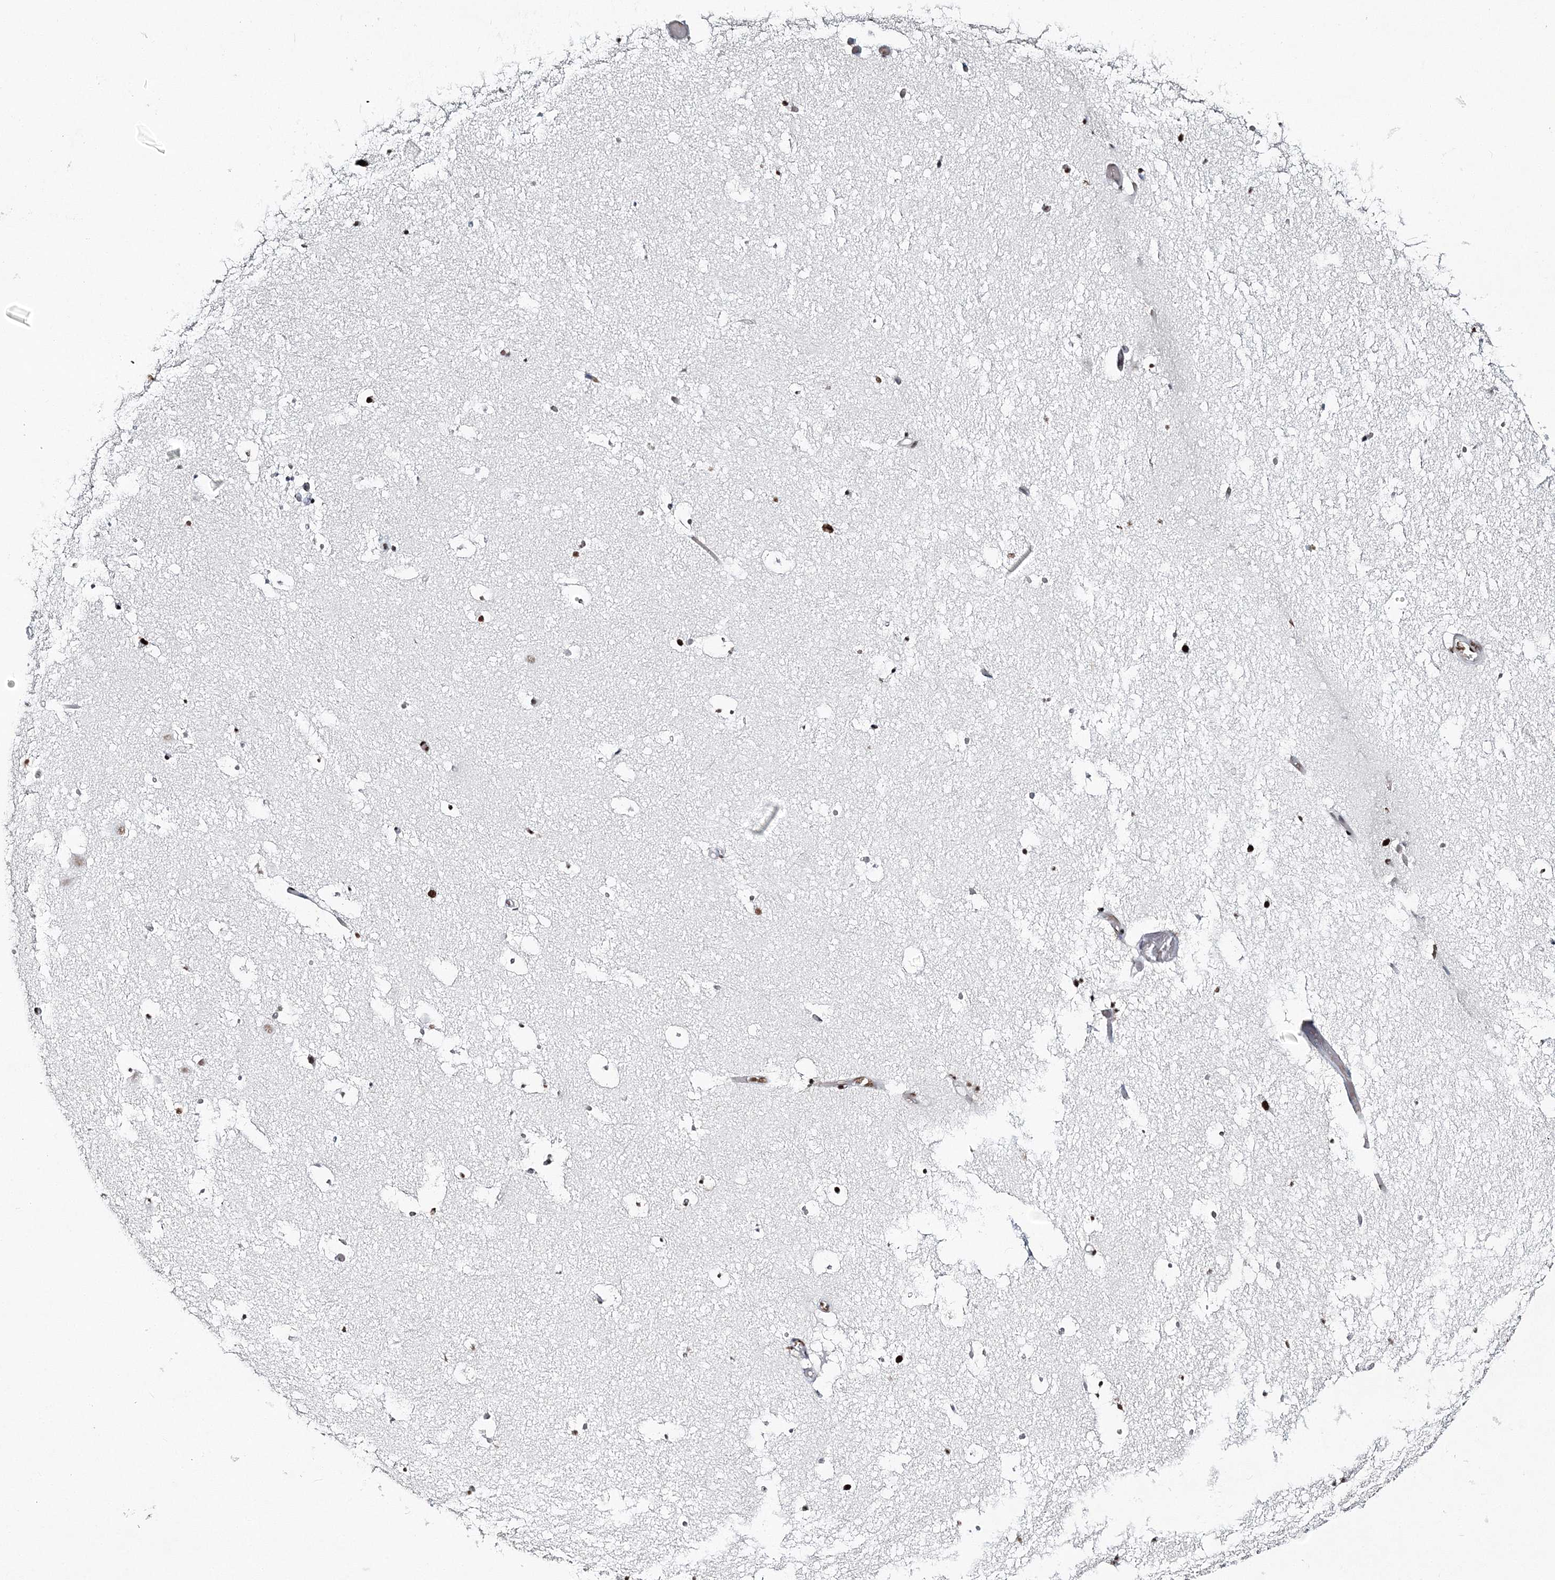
{"staining": {"intensity": "moderate", "quantity": "<25%", "location": "nuclear"}, "tissue": "hippocampus", "cell_type": "Glial cells", "image_type": "normal", "snomed": [{"axis": "morphology", "description": "Normal tissue, NOS"}, {"axis": "topography", "description": "Hippocampus"}], "caption": "An image showing moderate nuclear staining in about <25% of glial cells in benign hippocampus, as visualized by brown immunohistochemical staining.", "gene": "ENSG00000290315", "patient": {"sex": "female", "age": 52}}